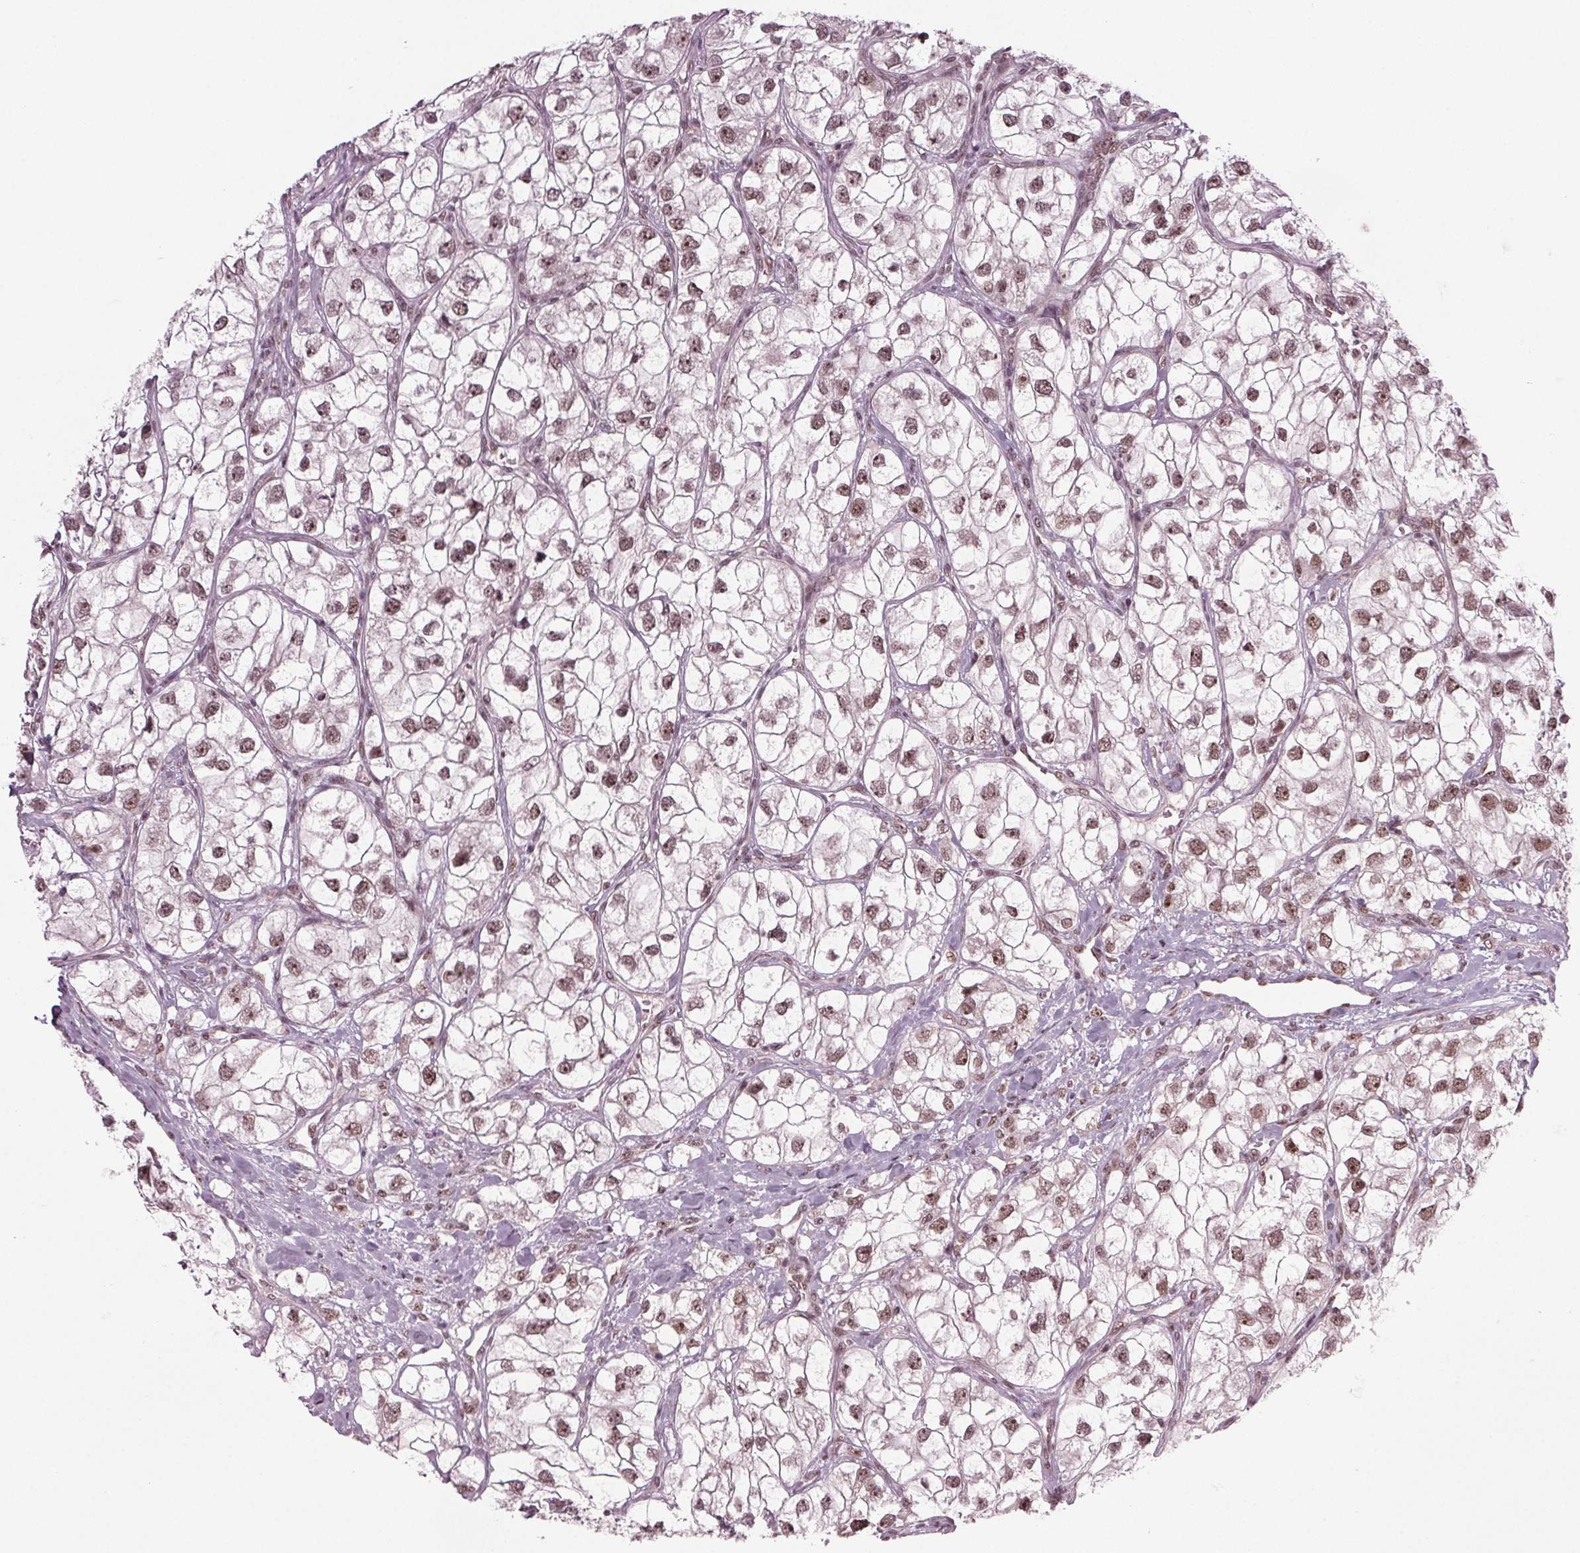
{"staining": {"intensity": "moderate", "quantity": ">75%", "location": "nuclear"}, "tissue": "renal cancer", "cell_type": "Tumor cells", "image_type": "cancer", "snomed": [{"axis": "morphology", "description": "Adenocarcinoma, NOS"}, {"axis": "topography", "description": "Kidney"}], "caption": "High-power microscopy captured an IHC micrograph of adenocarcinoma (renal), revealing moderate nuclear positivity in about >75% of tumor cells. Immunohistochemistry (ihc) stains the protein of interest in brown and the nuclei are stained blue.", "gene": "DDX41", "patient": {"sex": "male", "age": 59}}